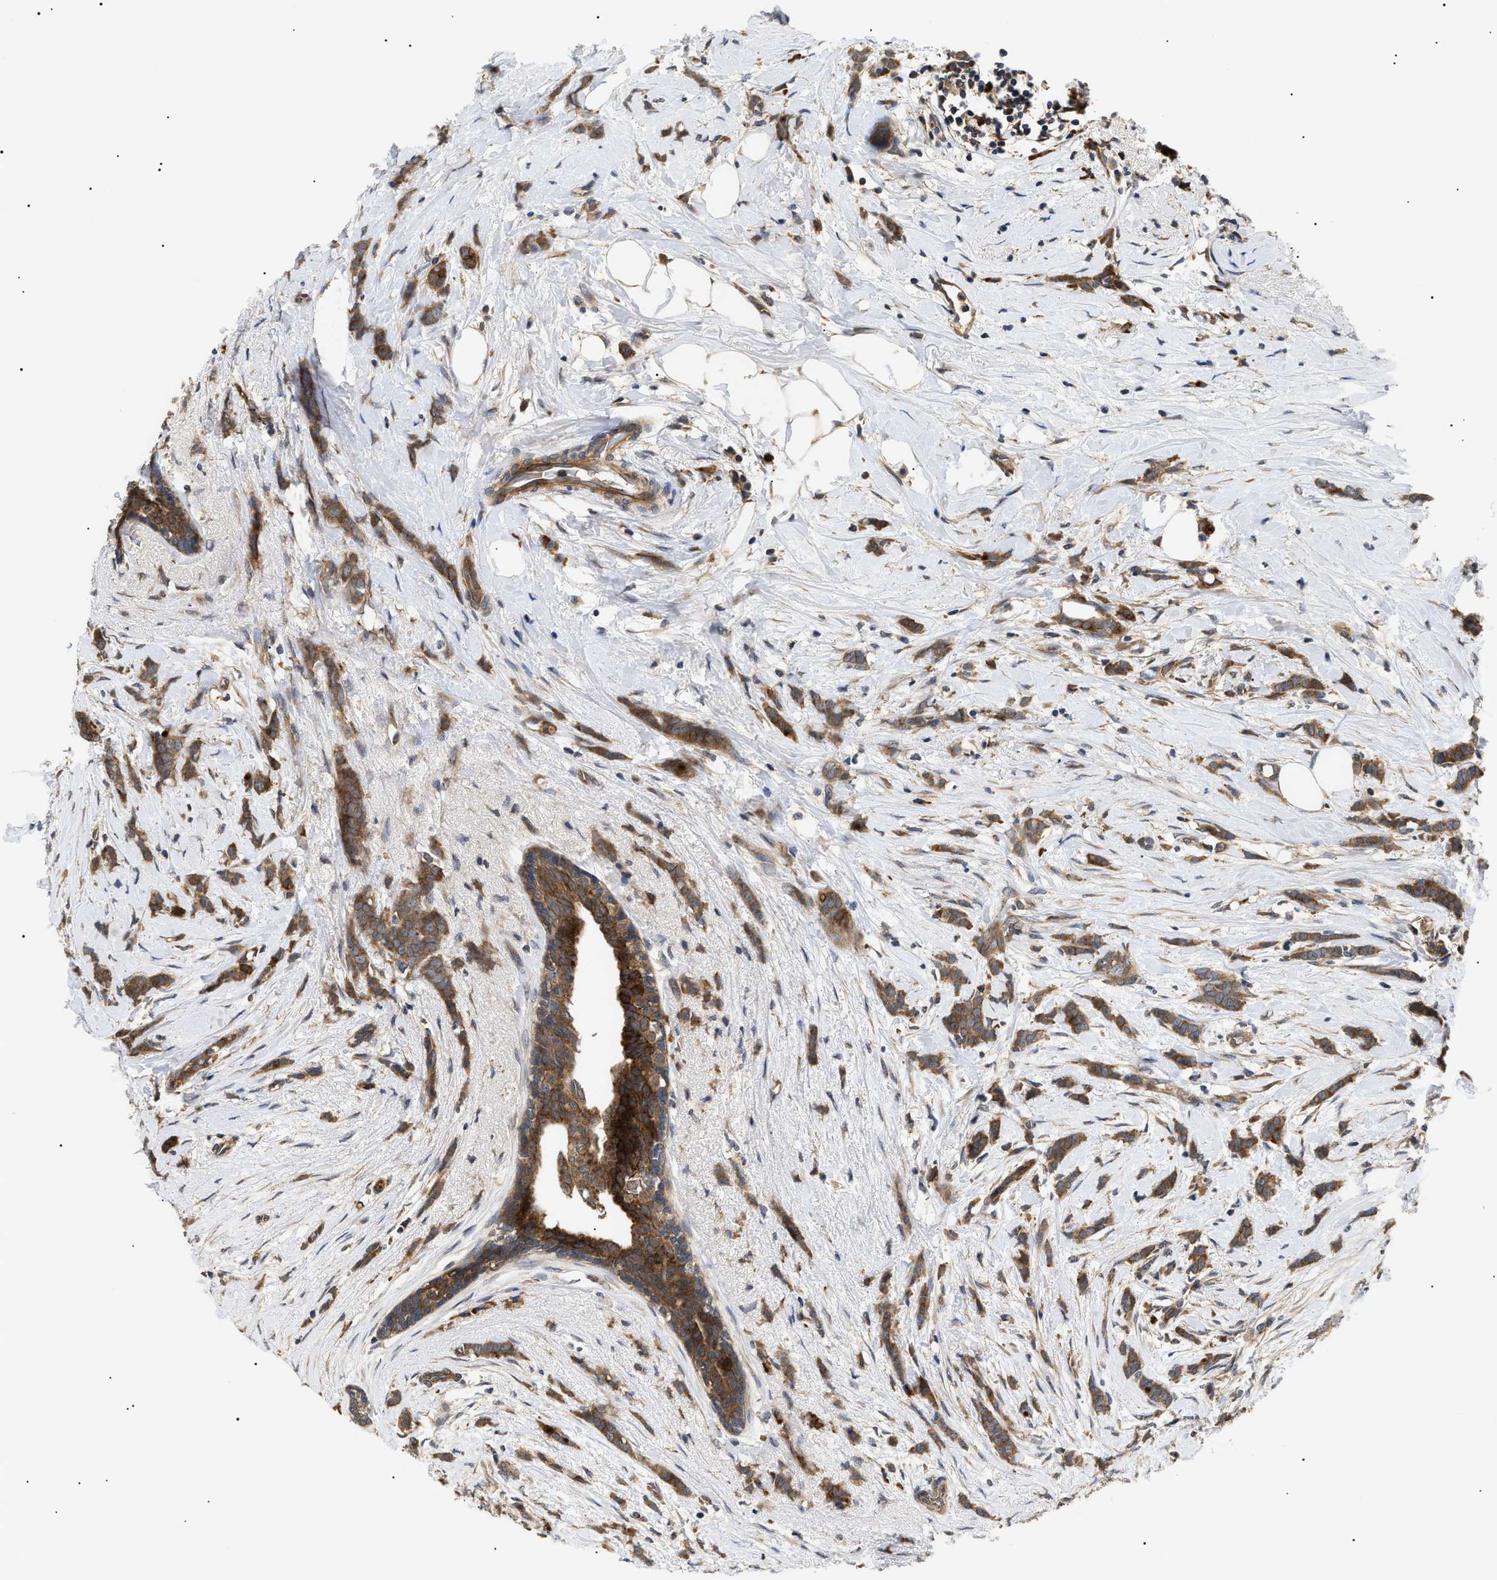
{"staining": {"intensity": "moderate", "quantity": ">75%", "location": "cytoplasmic/membranous"}, "tissue": "breast cancer", "cell_type": "Tumor cells", "image_type": "cancer", "snomed": [{"axis": "morphology", "description": "Lobular carcinoma, in situ"}, {"axis": "morphology", "description": "Lobular carcinoma"}, {"axis": "topography", "description": "Breast"}], "caption": "Human lobular carcinoma in situ (breast) stained for a protein (brown) reveals moderate cytoplasmic/membranous positive staining in approximately >75% of tumor cells.", "gene": "ASTL", "patient": {"sex": "female", "age": 41}}